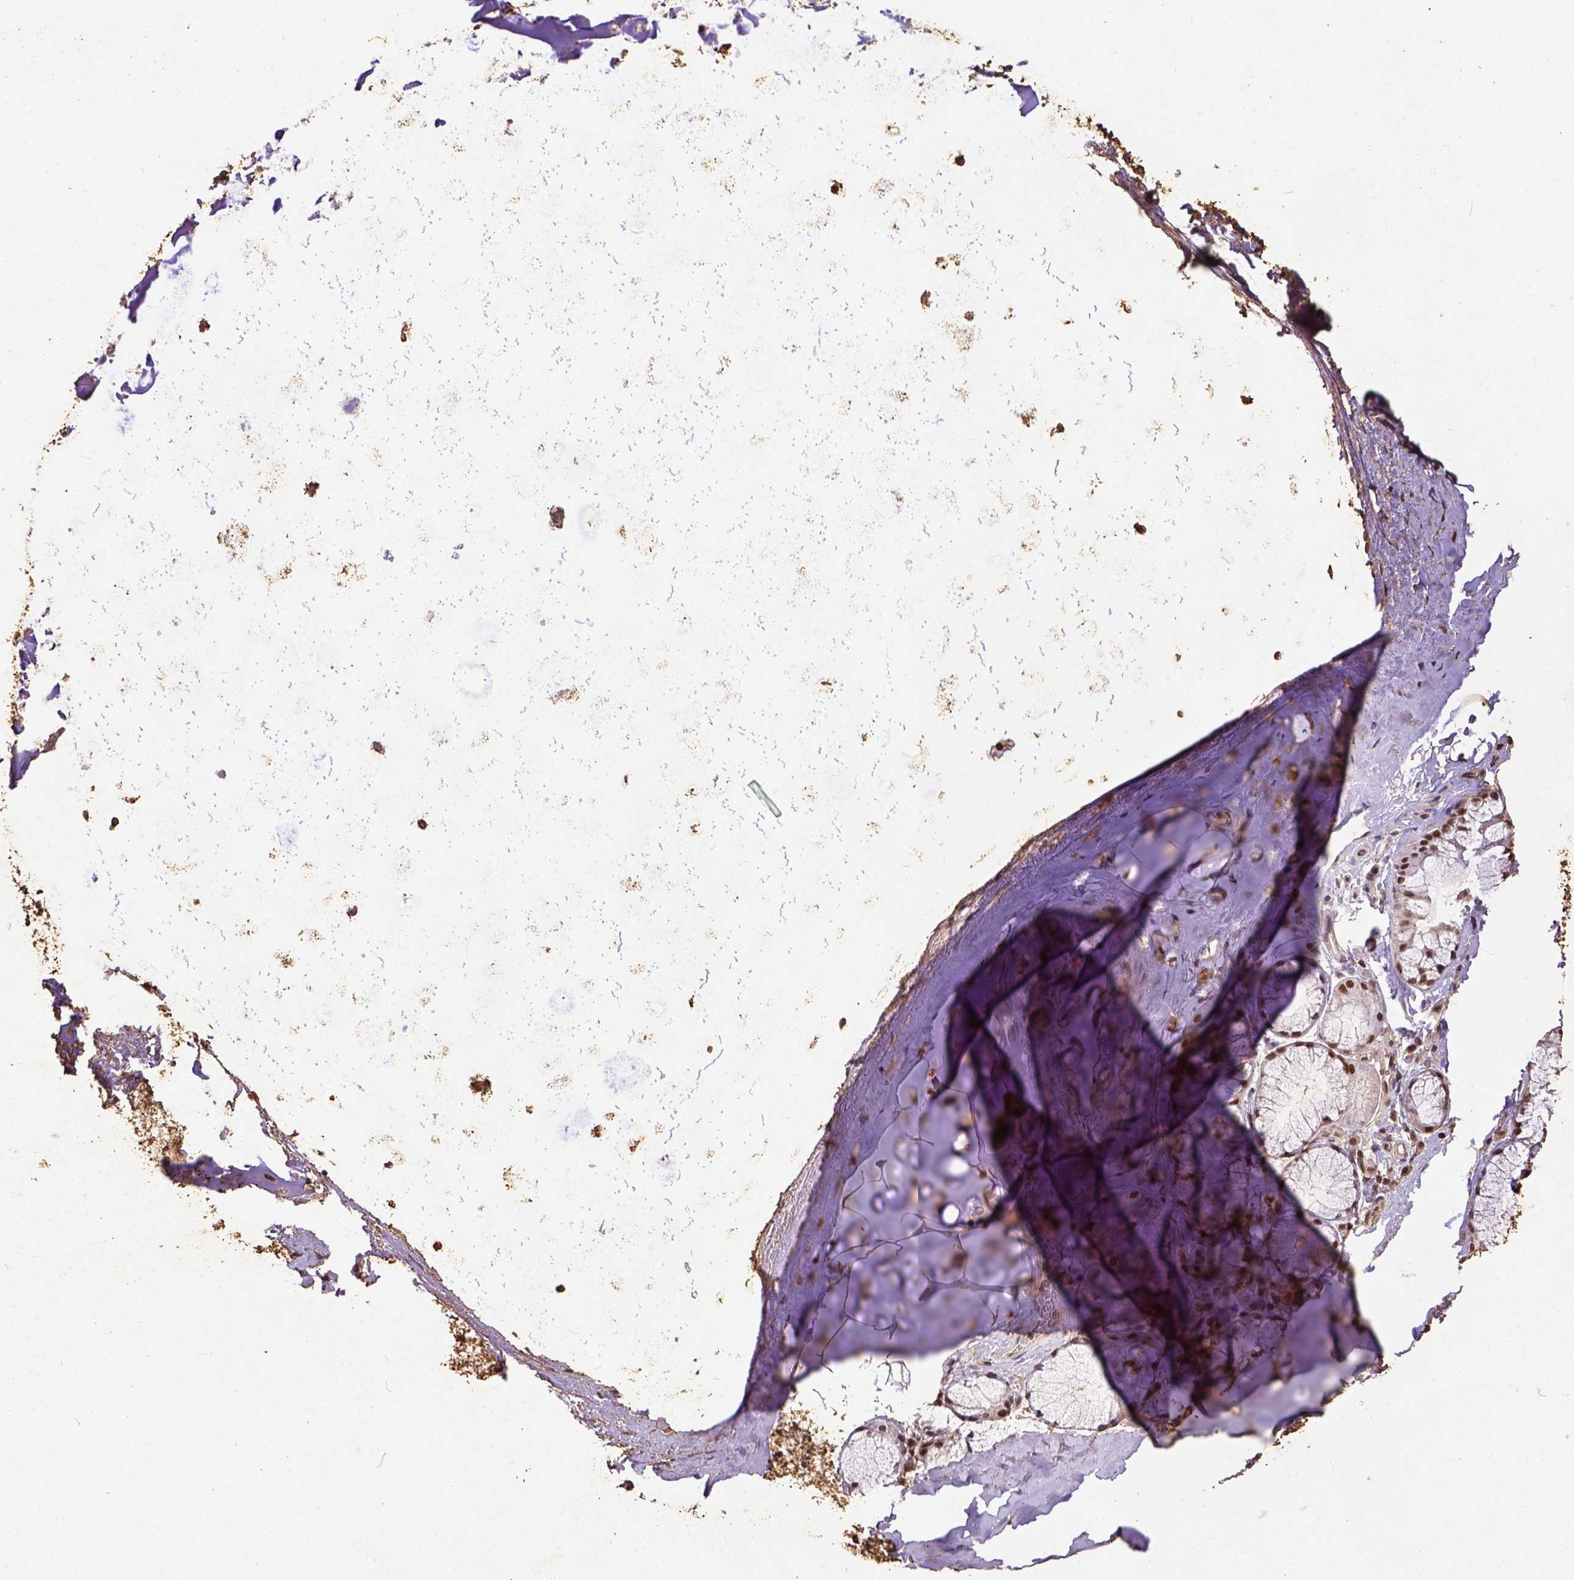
{"staining": {"intensity": "moderate", "quantity": ">75%", "location": "cytoplasmic/membranous,nuclear"}, "tissue": "adipose tissue", "cell_type": "Adipocytes", "image_type": "normal", "snomed": [{"axis": "morphology", "description": "Normal tissue, NOS"}, {"axis": "topography", "description": "Bronchus"}, {"axis": "topography", "description": "Lung"}], "caption": "IHC (DAB (3,3'-diaminobenzidine)) staining of normal human adipose tissue displays moderate cytoplasmic/membranous,nuclear protein positivity in approximately >75% of adipocytes.", "gene": "NACC1", "patient": {"sex": "female", "age": 57}}